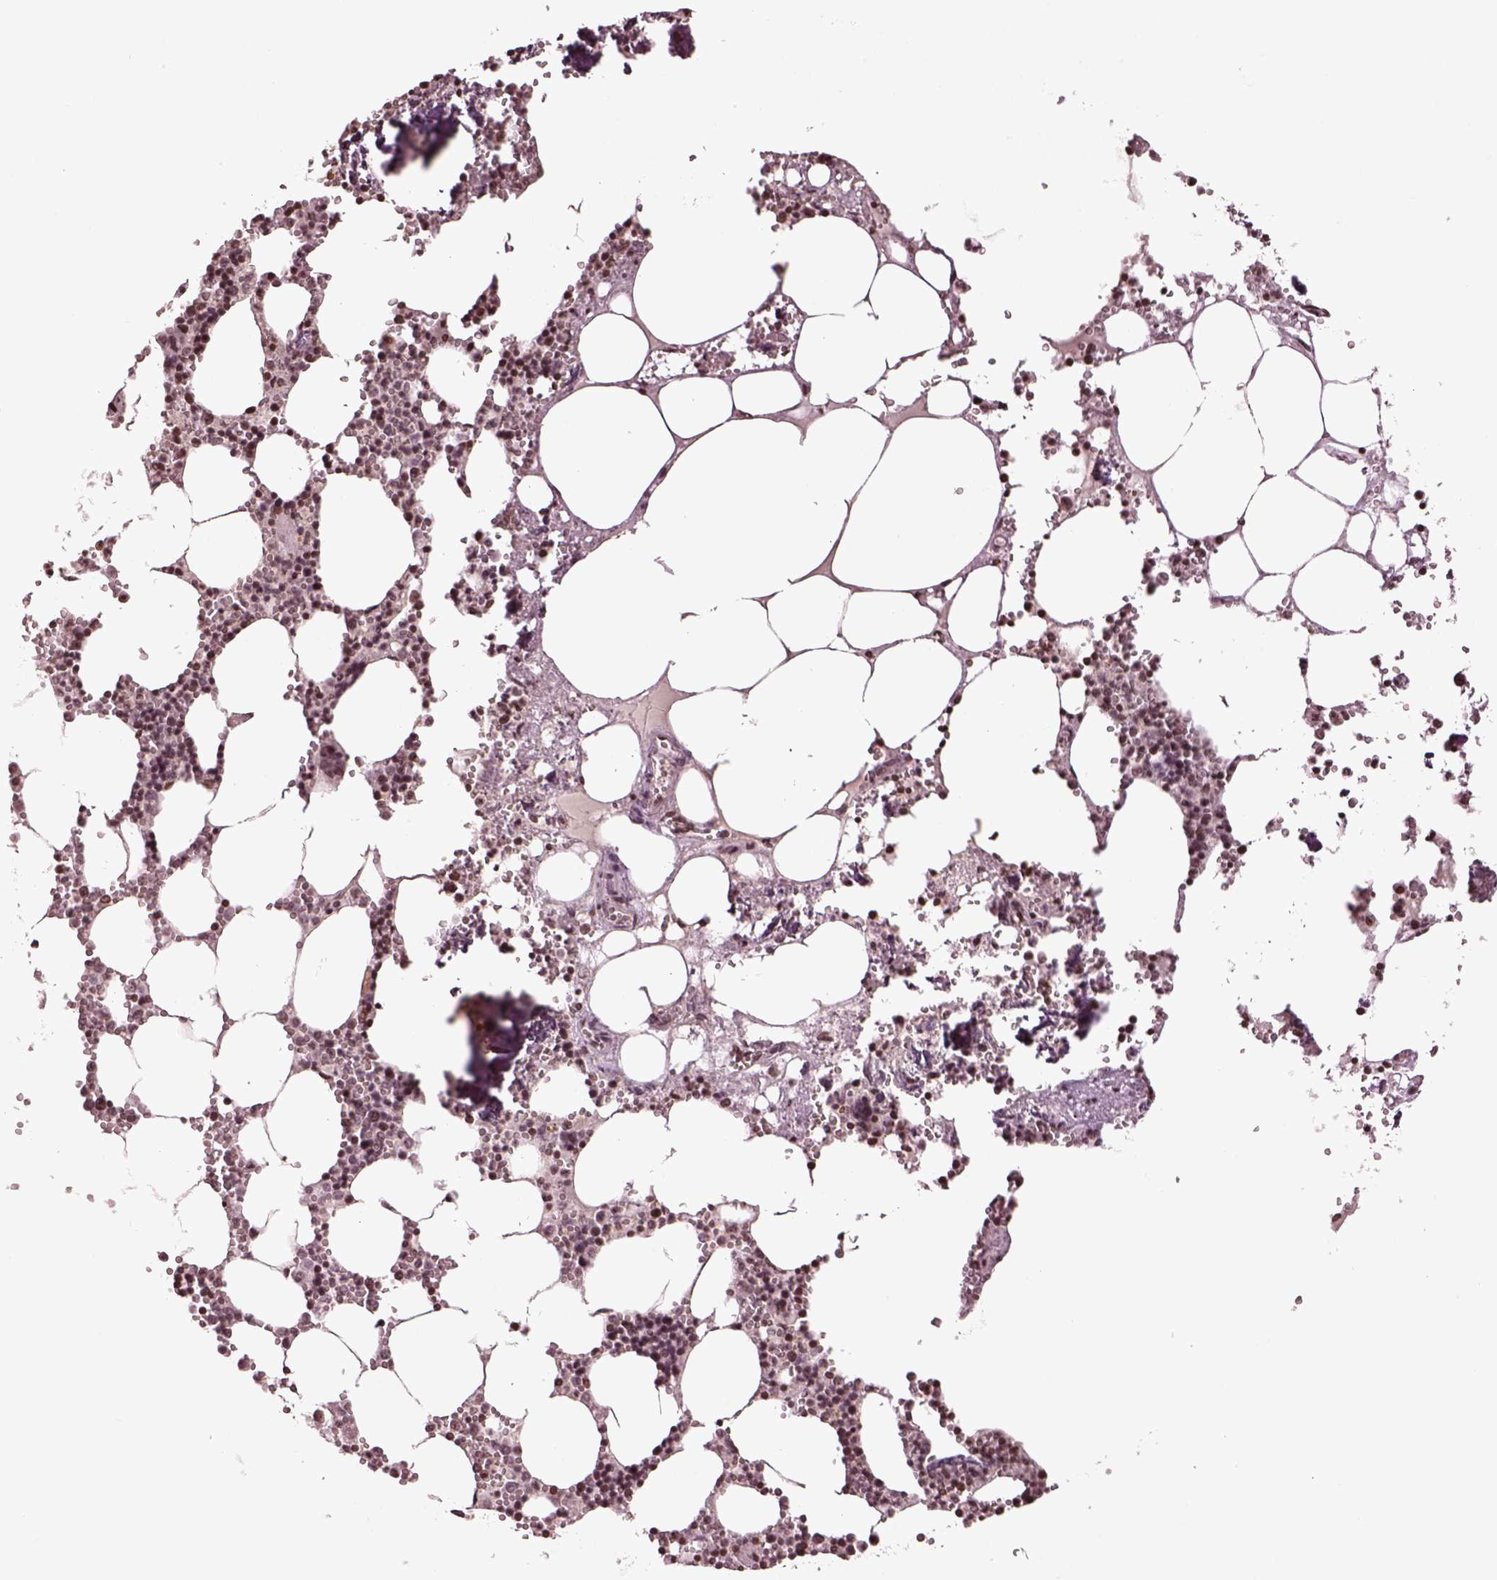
{"staining": {"intensity": "moderate", "quantity": "<25%", "location": "nuclear"}, "tissue": "bone marrow", "cell_type": "Hematopoietic cells", "image_type": "normal", "snomed": [{"axis": "morphology", "description": "Normal tissue, NOS"}, {"axis": "topography", "description": "Bone marrow"}], "caption": "Approximately <25% of hematopoietic cells in normal human bone marrow demonstrate moderate nuclear protein staining as visualized by brown immunohistochemical staining.", "gene": "GRM4", "patient": {"sex": "male", "age": 54}}